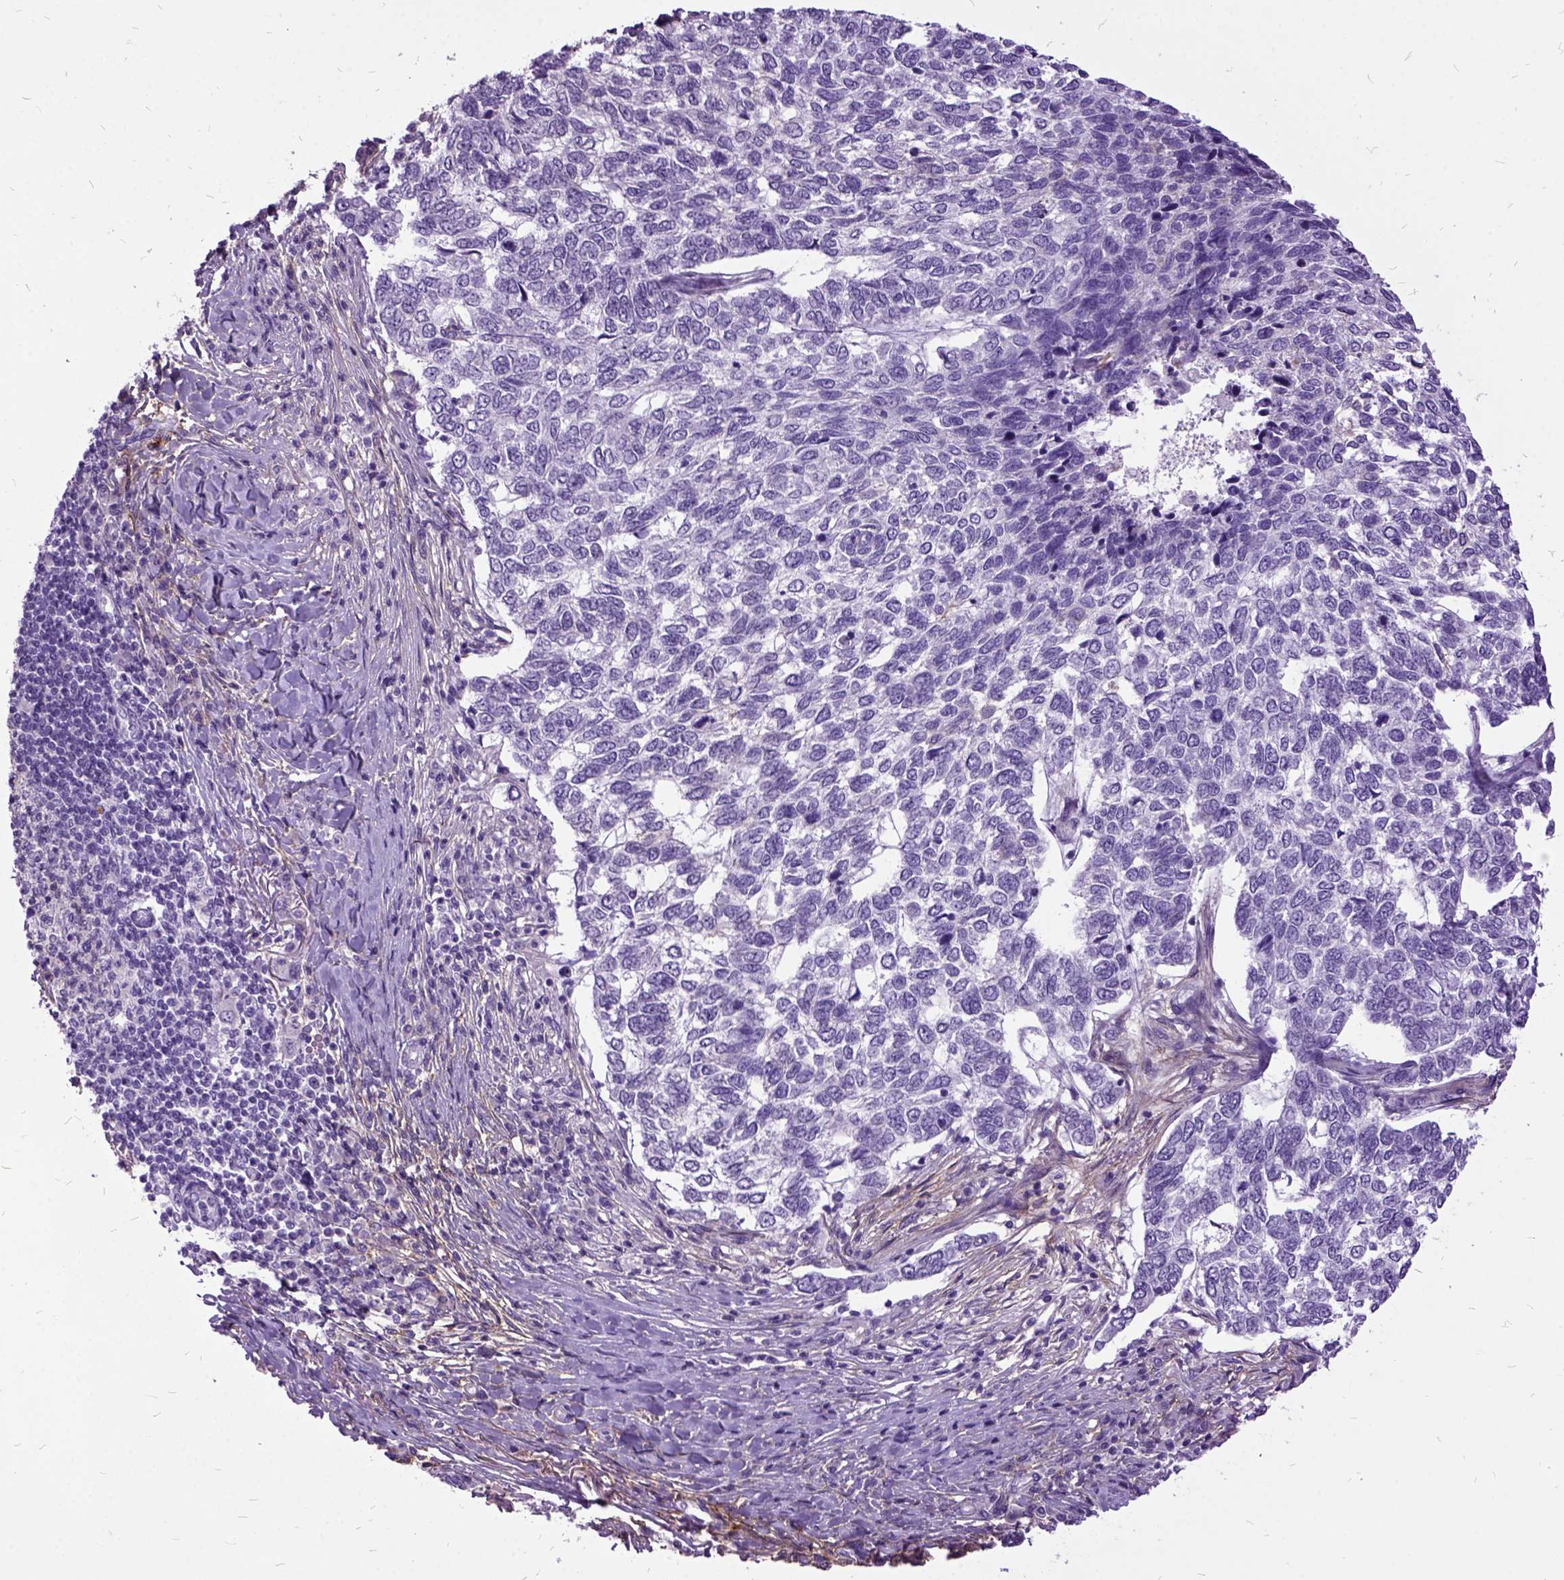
{"staining": {"intensity": "negative", "quantity": "none", "location": "none"}, "tissue": "skin cancer", "cell_type": "Tumor cells", "image_type": "cancer", "snomed": [{"axis": "morphology", "description": "Basal cell carcinoma"}, {"axis": "topography", "description": "Skin"}], "caption": "Tumor cells show no significant protein expression in skin cancer (basal cell carcinoma). (DAB immunohistochemistry (IHC) with hematoxylin counter stain).", "gene": "MME", "patient": {"sex": "female", "age": 65}}